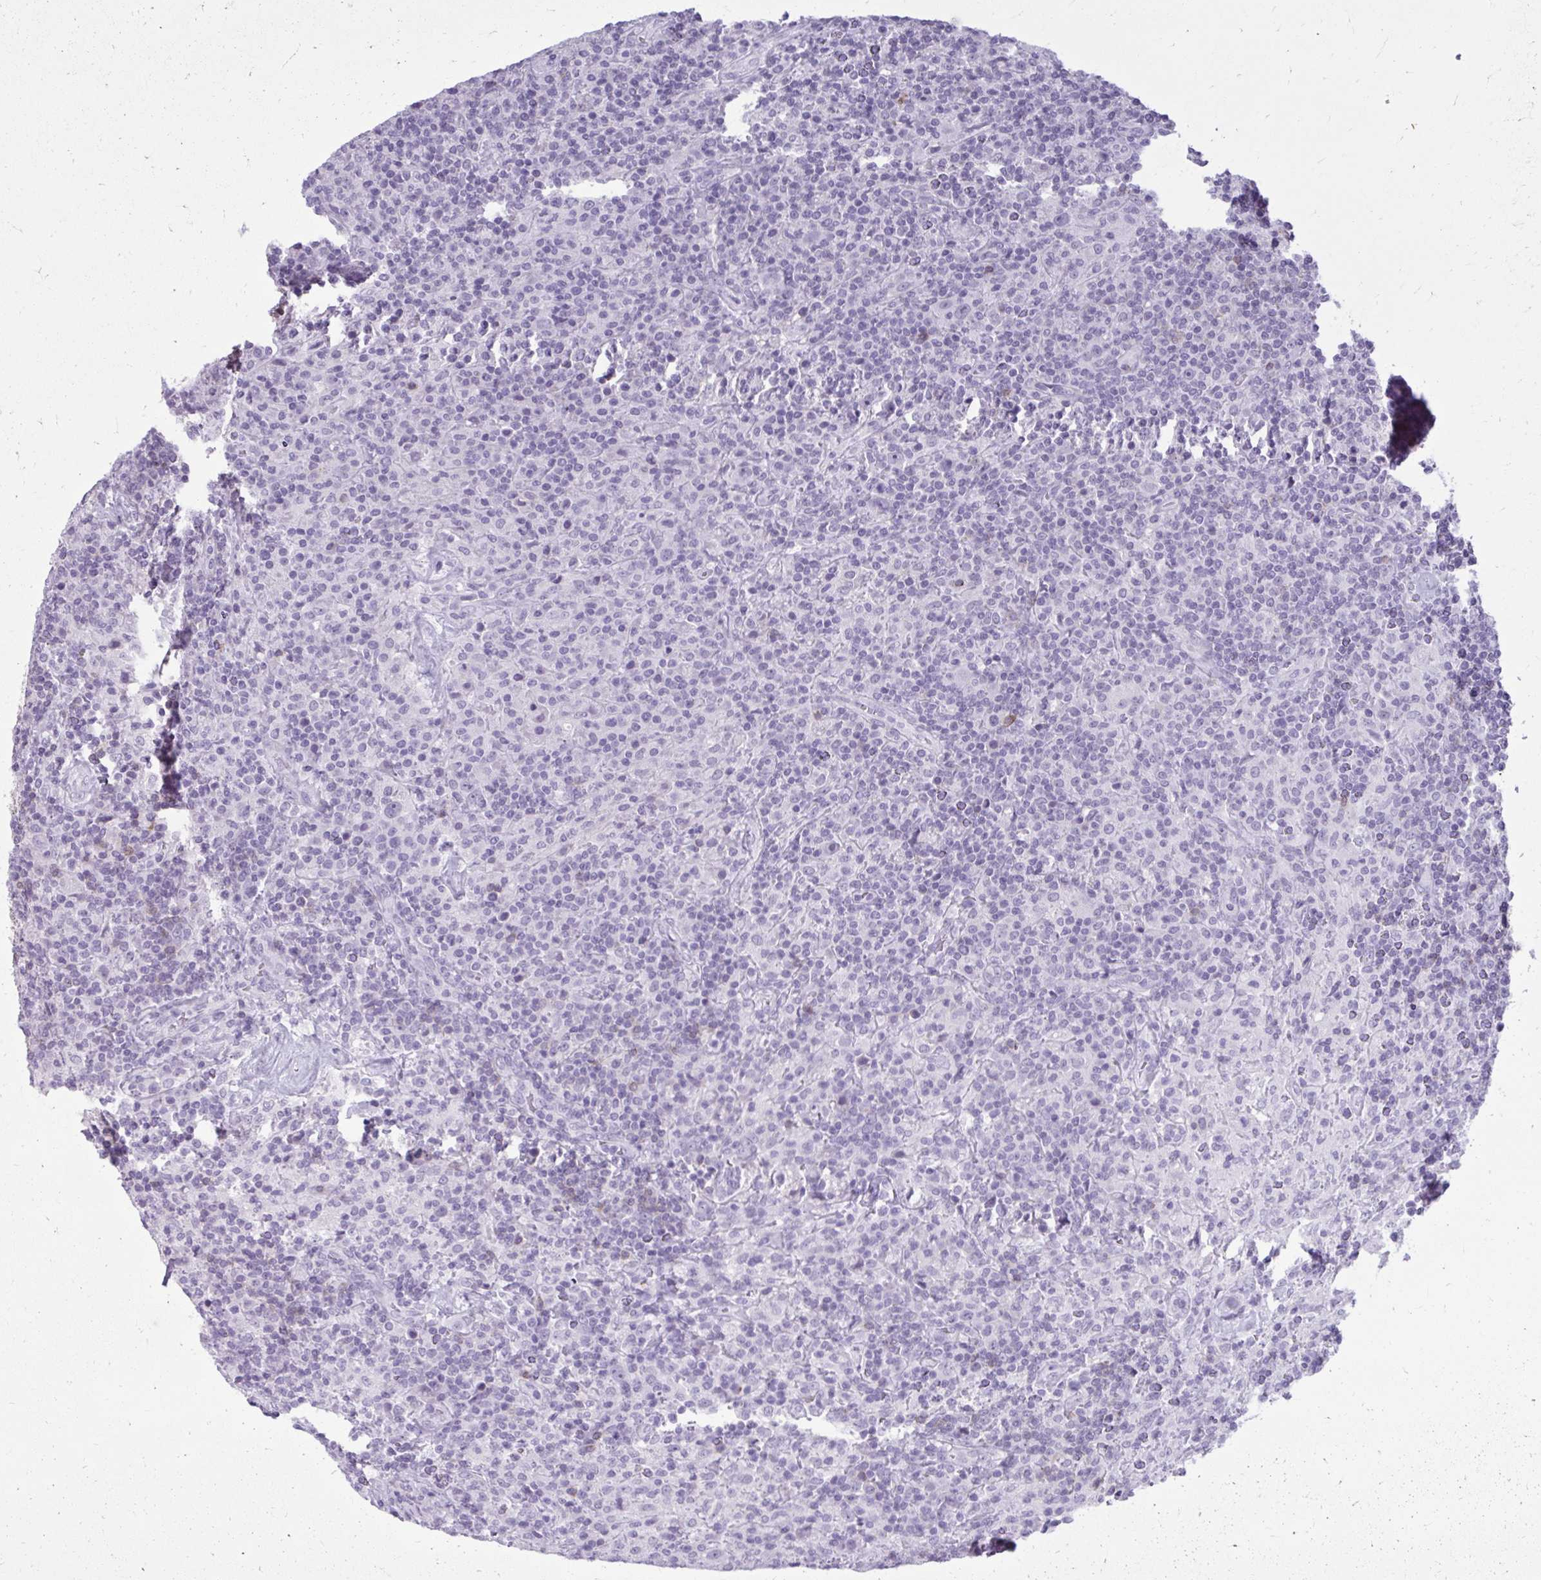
{"staining": {"intensity": "negative", "quantity": "none", "location": "none"}, "tissue": "lymphoma", "cell_type": "Tumor cells", "image_type": "cancer", "snomed": [{"axis": "morphology", "description": "Hodgkin's disease, NOS"}, {"axis": "topography", "description": "Lymph node"}], "caption": "Tumor cells show no significant expression in lymphoma.", "gene": "OR4B1", "patient": {"sex": "male", "age": 70}}